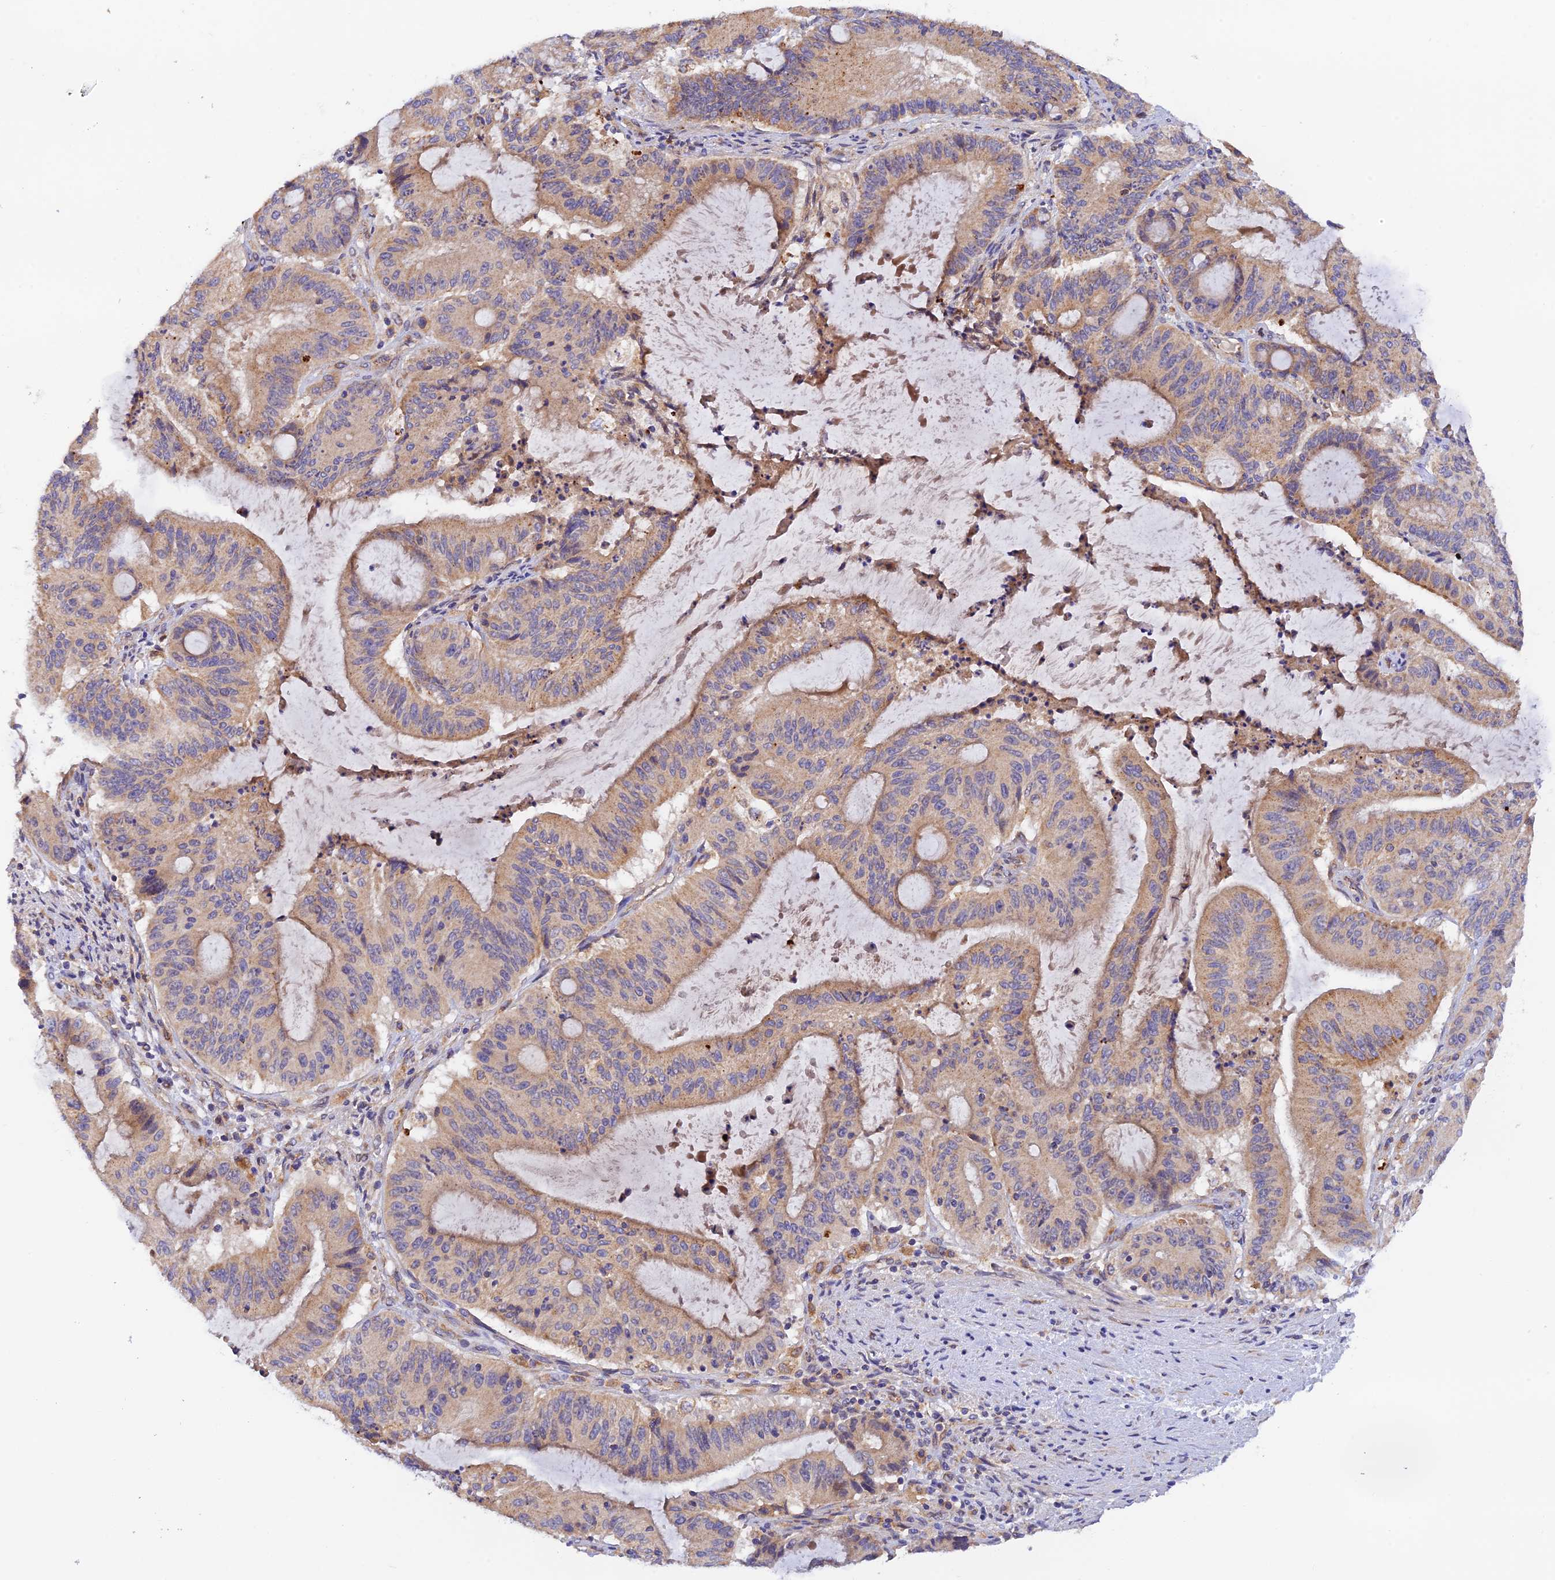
{"staining": {"intensity": "weak", "quantity": ">75%", "location": "cytoplasmic/membranous"}, "tissue": "liver cancer", "cell_type": "Tumor cells", "image_type": "cancer", "snomed": [{"axis": "morphology", "description": "Normal tissue, NOS"}, {"axis": "morphology", "description": "Cholangiocarcinoma"}, {"axis": "topography", "description": "Liver"}, {"axis": "topography", "description": "Peripheral nerve tissue"}], "caption": "This micrograph reveals immunohistochemistry (IHC) staining of human liver cholangiocarcinoma, with low weak cytoplasmic/membranous staining in approximately >75% of tumor cells.", "gene": "RANBP6", "patient": {"sex": "female", "age": 73}}